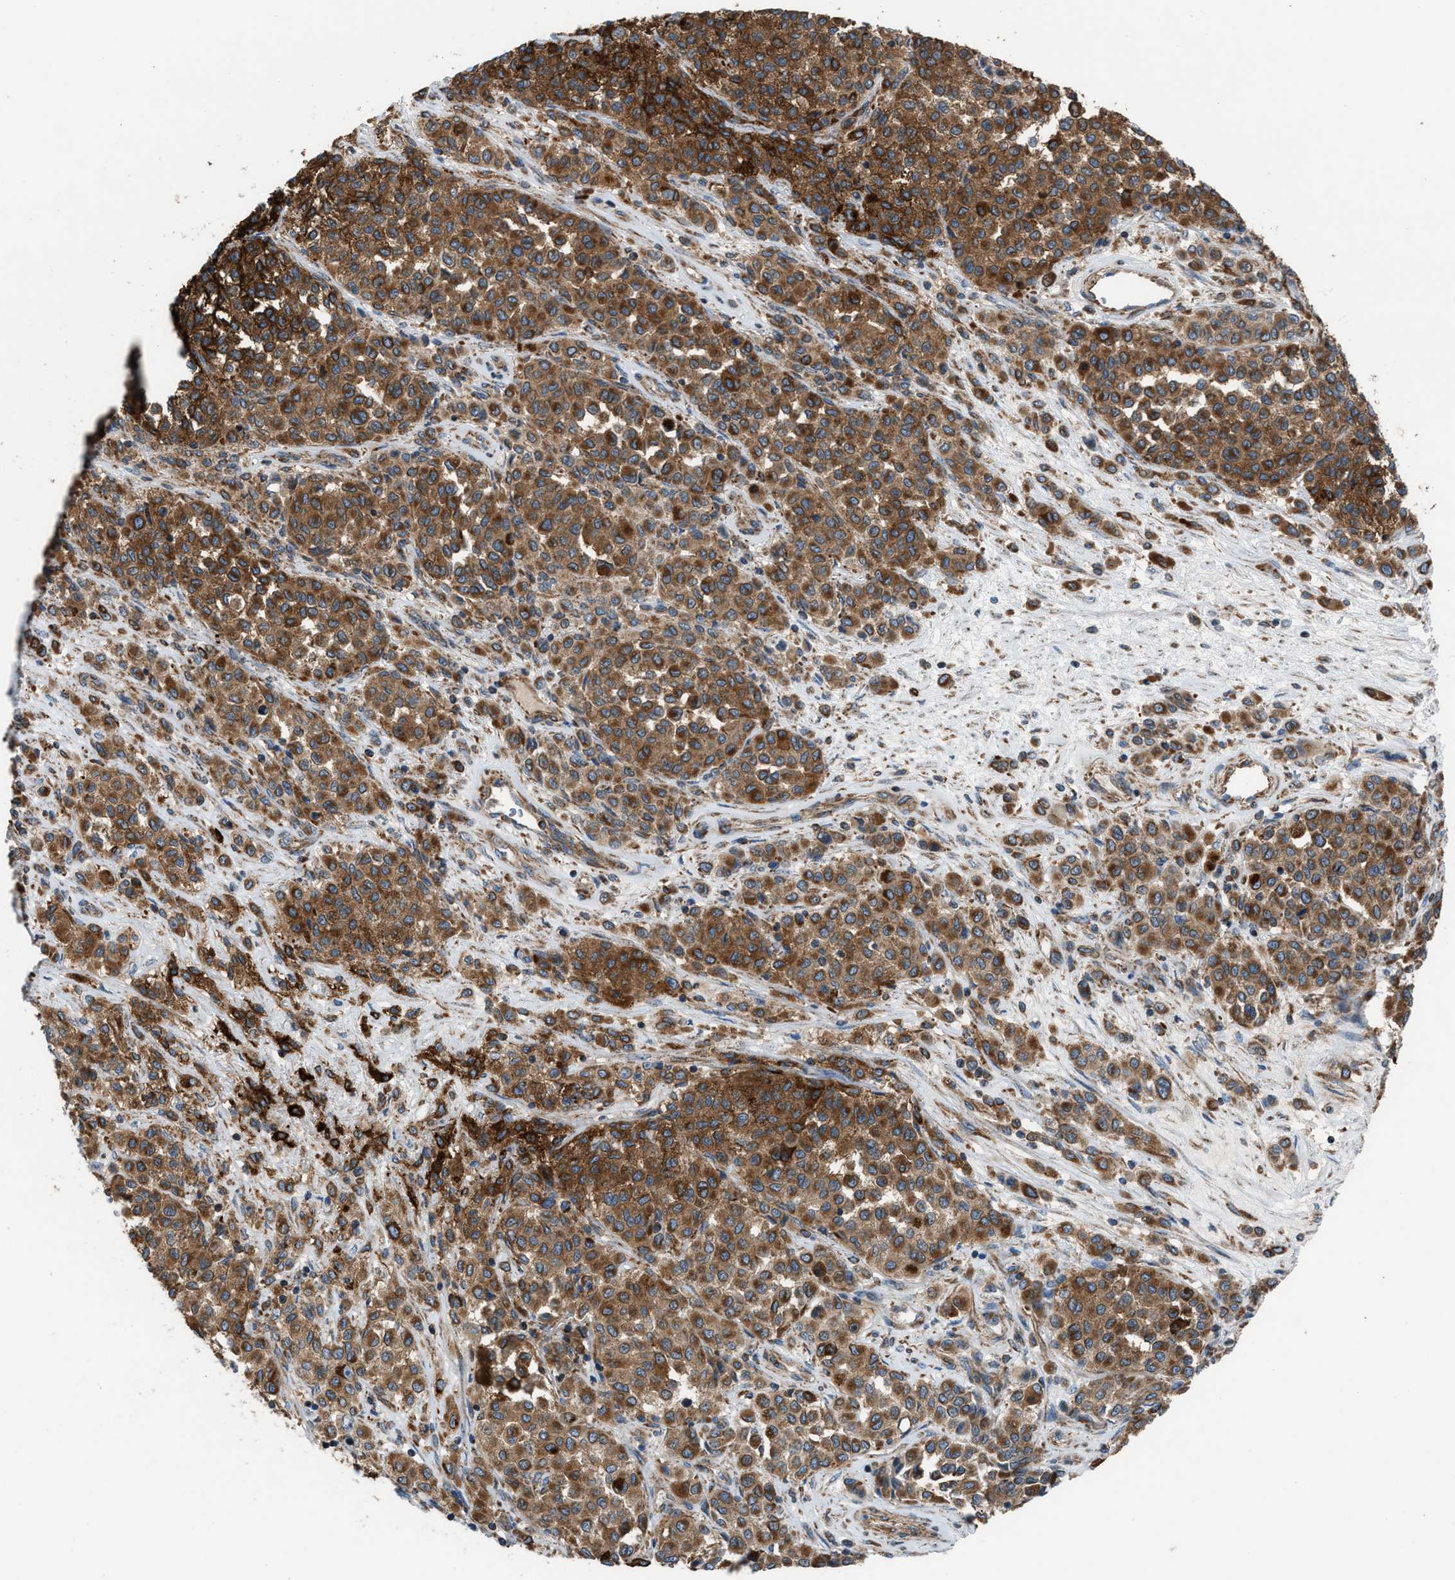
{"staining": {"intensity": "strong", "quantity": ">75%", "location": "cytoplasmic/membranous"}, "tissue": "melanoma", "cell_type": "Tumor cells", "image_type": "cancer", "snomed": [{"axis": "morphology", "description": "Malignant melanoma, Metastatic site"}, {"axis": "topography", "description": "Pancreas"}], "caption": "Human malignant melanoma (metastatic site) stained with a brown dye reveals strong cytoplasmic/membranous positive expression in about >75% of tumor cells.", "gene": "SLC10A3", "patient": {"sex": "female", "age": 30}}